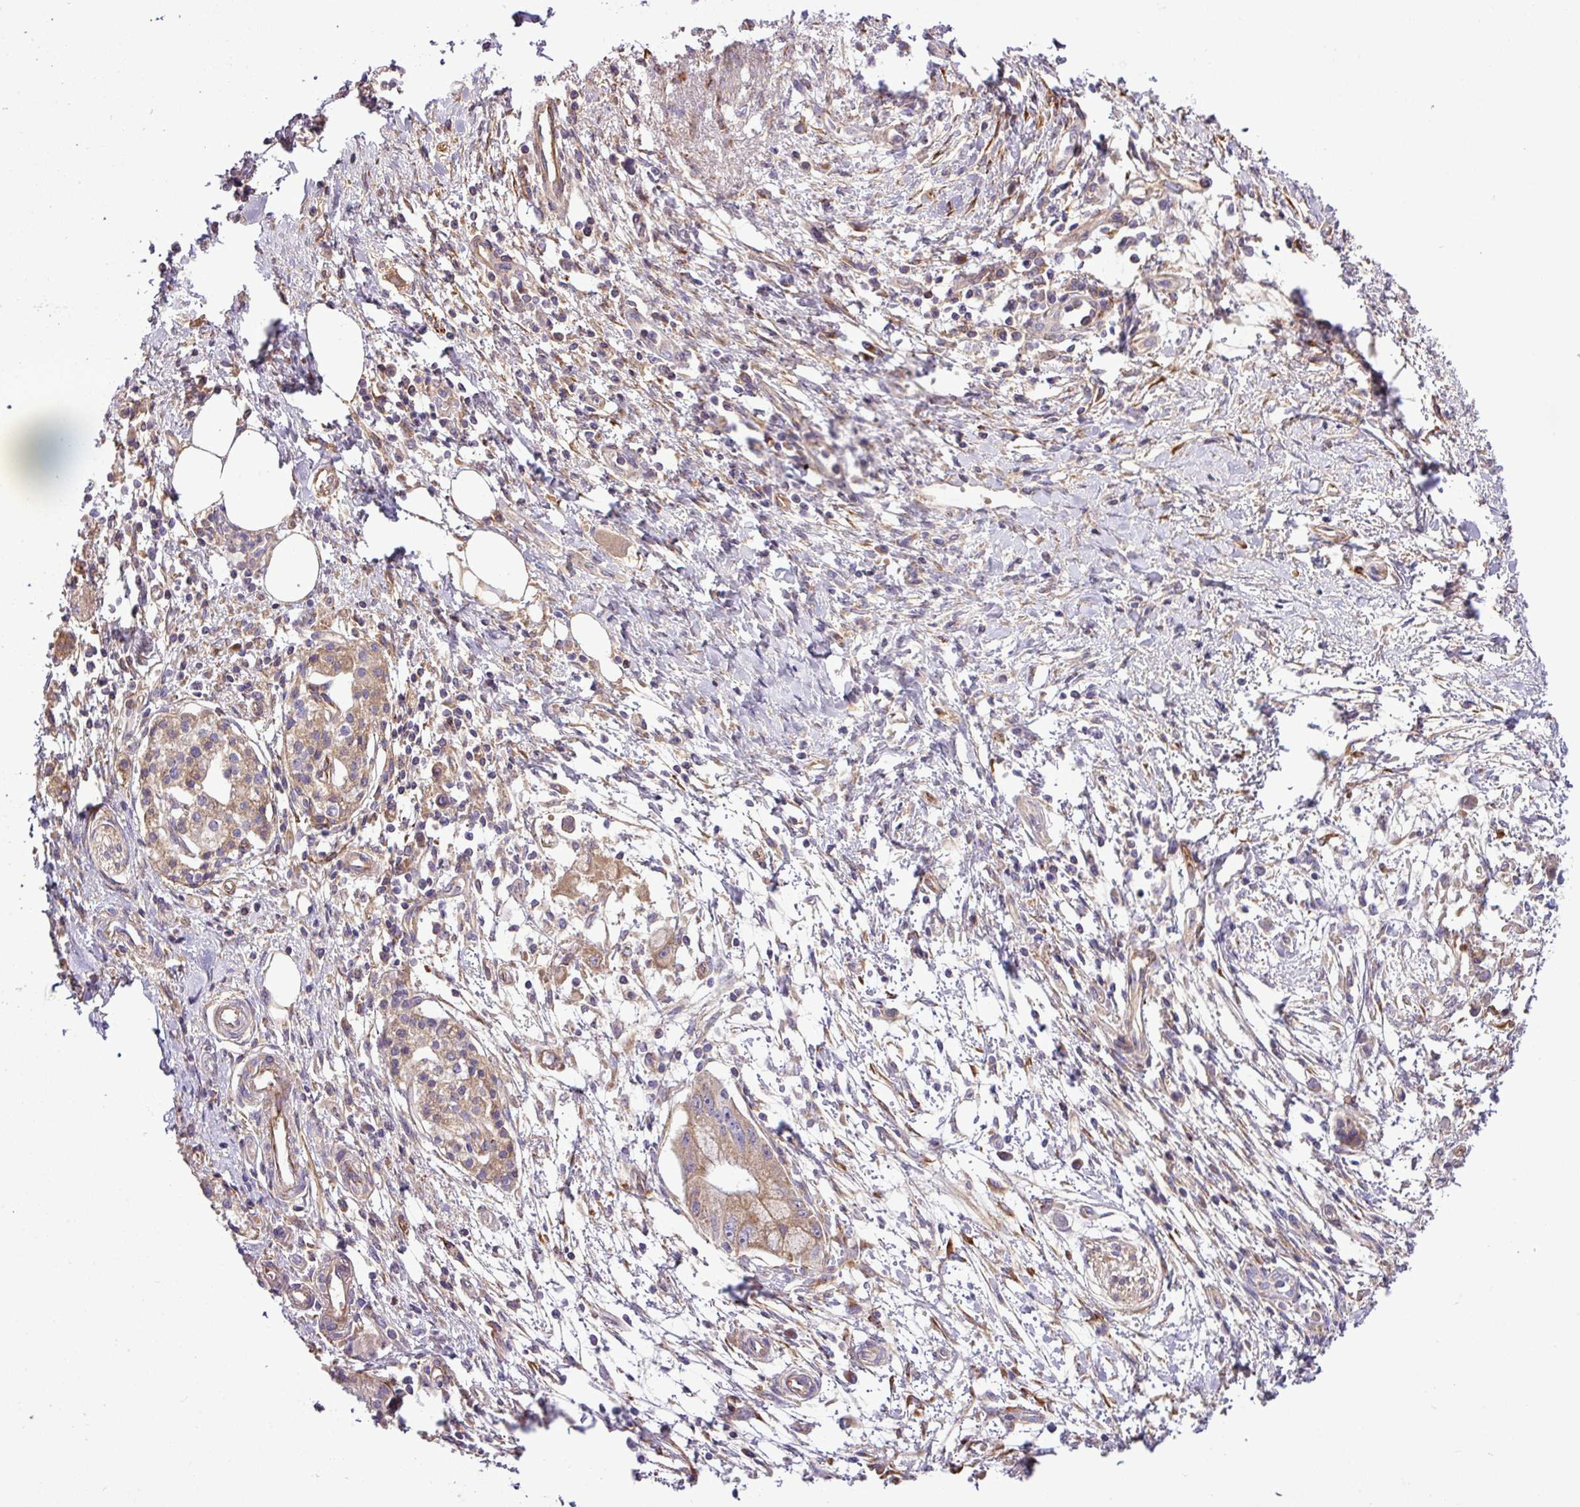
{"staining": {"intensity": "moderate", "quantity": ">75%", "location": "cytoplasmic/membranous"}, "tissue": "pancreatic cancer", "cell_type": "Tumor cells", "image_type": "cancer", "snomed": [{"axis": "morphology", "description": "Adenocarcinoma, NOS"}, {"axis": "topography", "description": "Pancreas"}], "caption": "Adenocarcinoma (pancreatic) tissue exhibits moderate cytoplasmic/membranous positivity in approximately >75% of tumor cells, visualized by immunohistochemistry.", "gene": "CWH43", "patient": {"sex": "male", "age": 48}}